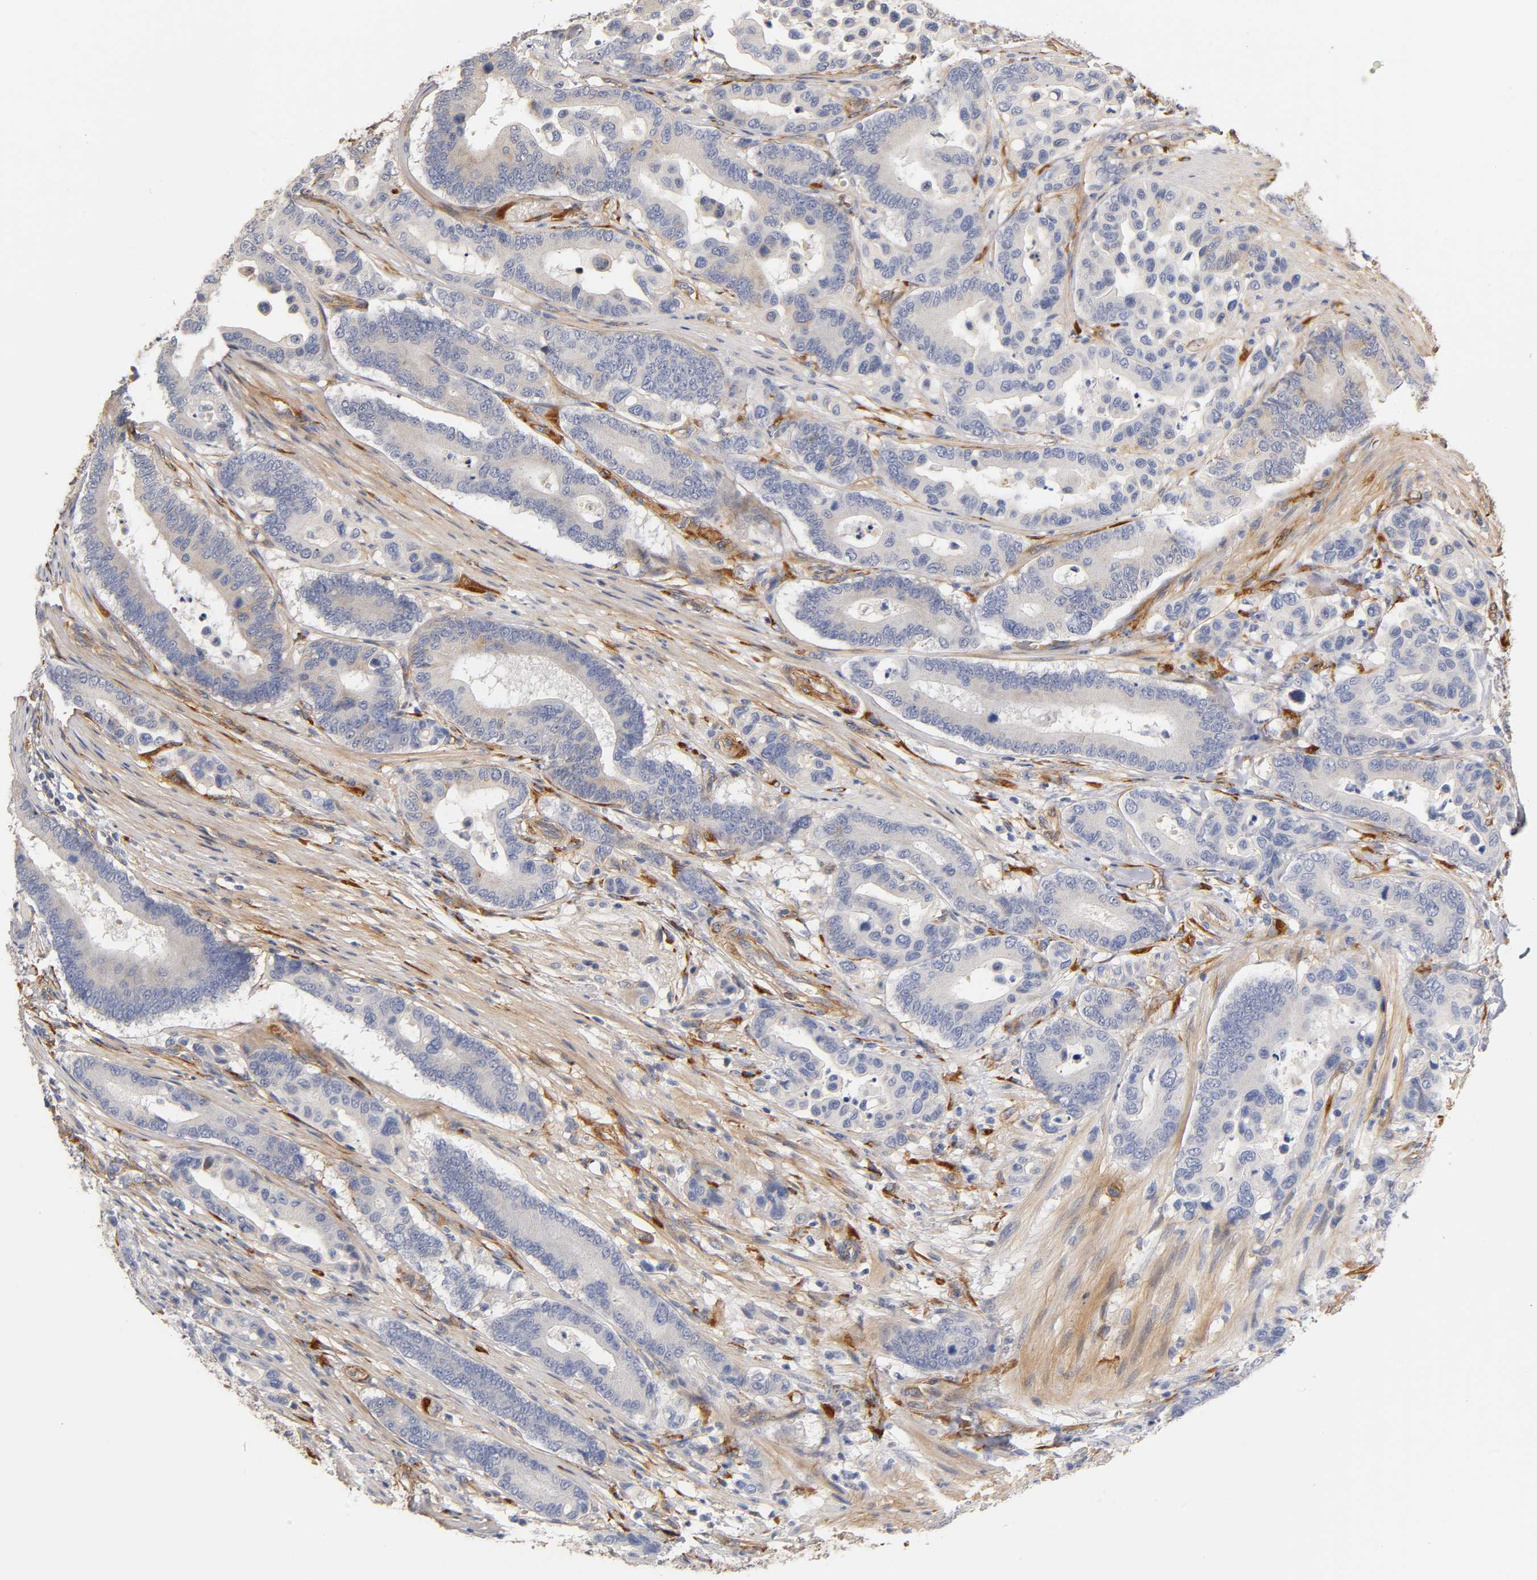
{"staining": {"intensity": "negative", "quantity": "none", "location": "none"}, "tissue": "colorectal cancer", "cell_type": "Tumor cells", "image_type": "cancer", "snomed": [{"axis": "morphology", "description": "Normal tissue, NOS"}, {"axis": "morphology", "description": "Adenocarcinoma, NOS"}, {"axis": "topography", "description": "Colon"}], "caption": "An image of colorectal adenocarcinoma stained for a protein exhibits no brown staining in tumor cells. (Brightfield microscopy of DAB (3,3'-diaminobenzidine) IHC at high magnification).", "gene": "LAMB1", "patient": {"sex": "male", "age": 82}}